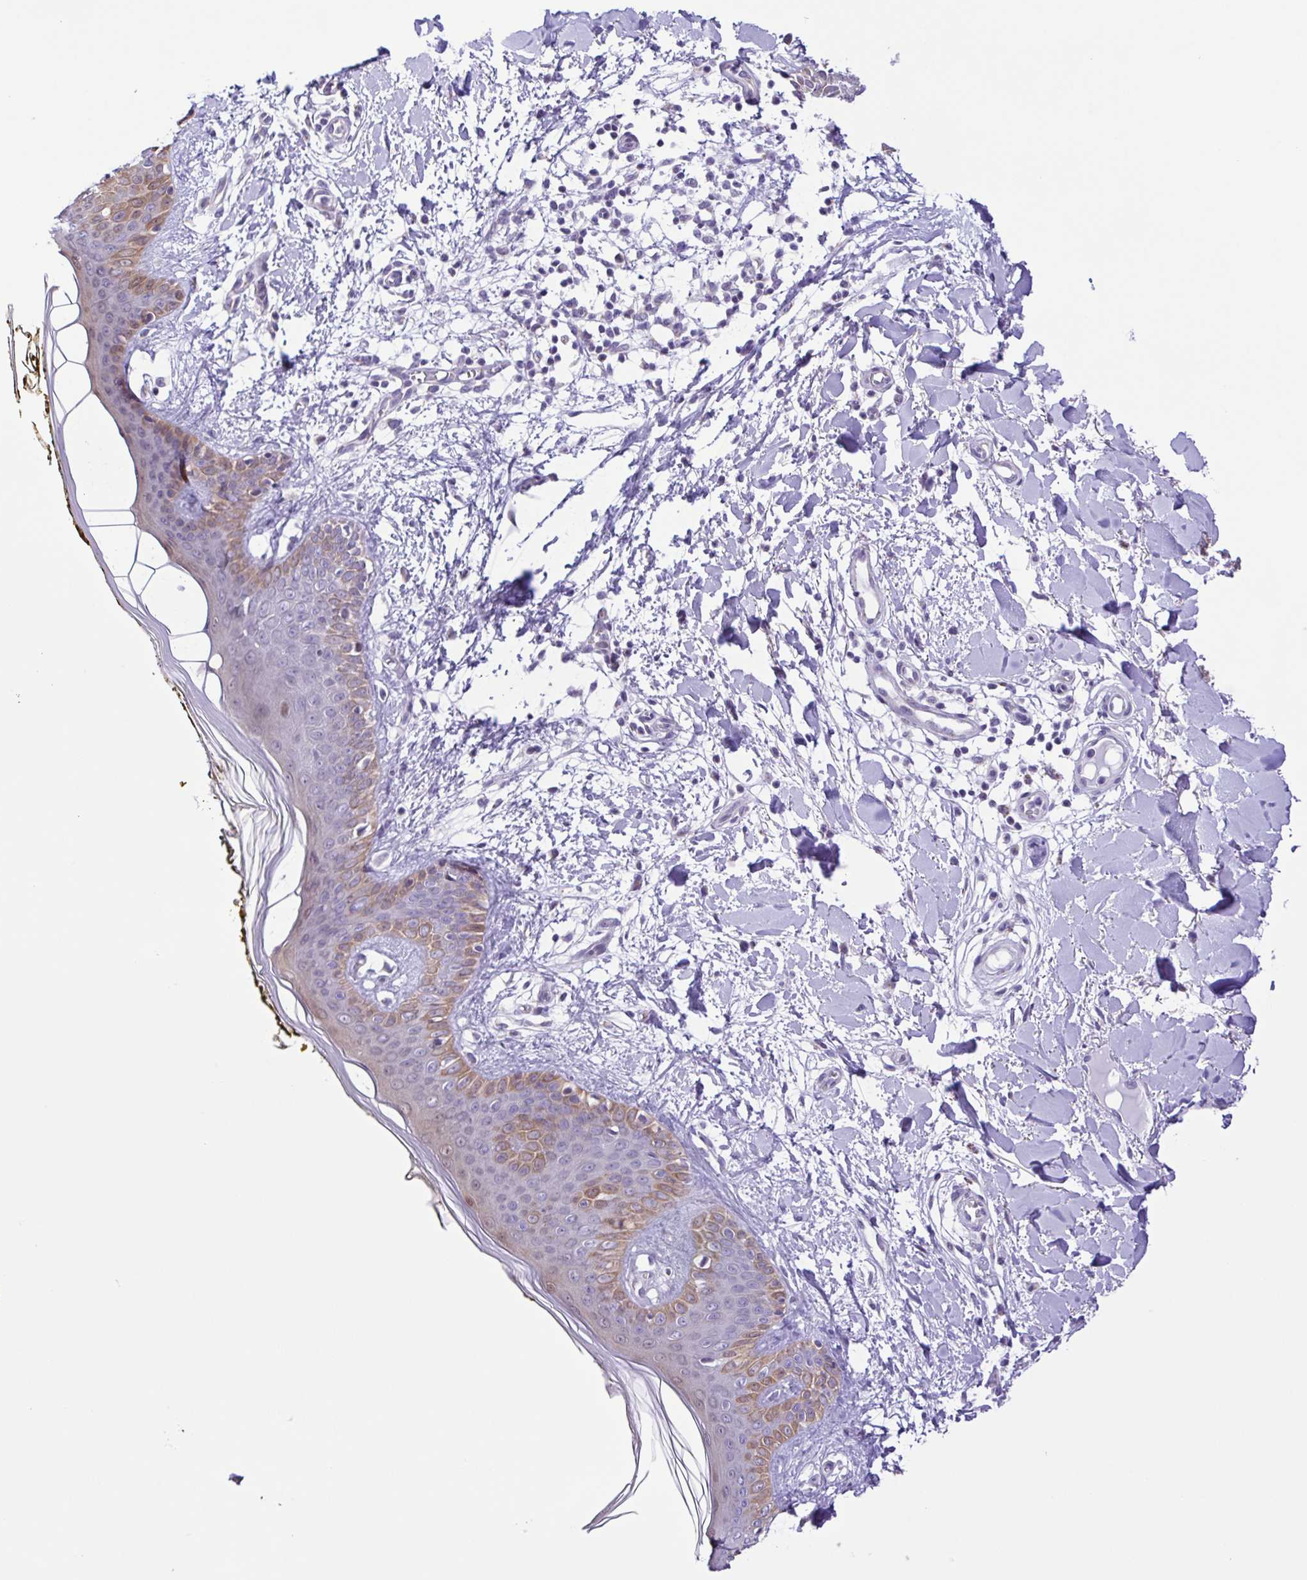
{"staining": {"intensity": "negative", "quantity": "none", "location": "none"}, "tissue": "skin", "cell_type": "Fibroblasts", "image_type": "normal", "snomed": [{"axis": "morphology", "description": "Normal tissue, NOS"}, {"axis": "topography", "description": "Skin"}], "caption": "Human skin stained for a protein using immunohistochemistry (IHC) demonstrates no positivity in fibroblasts.", "gene": "ENSG00000286022", "patient": {"sex": "female", "age": 34}}